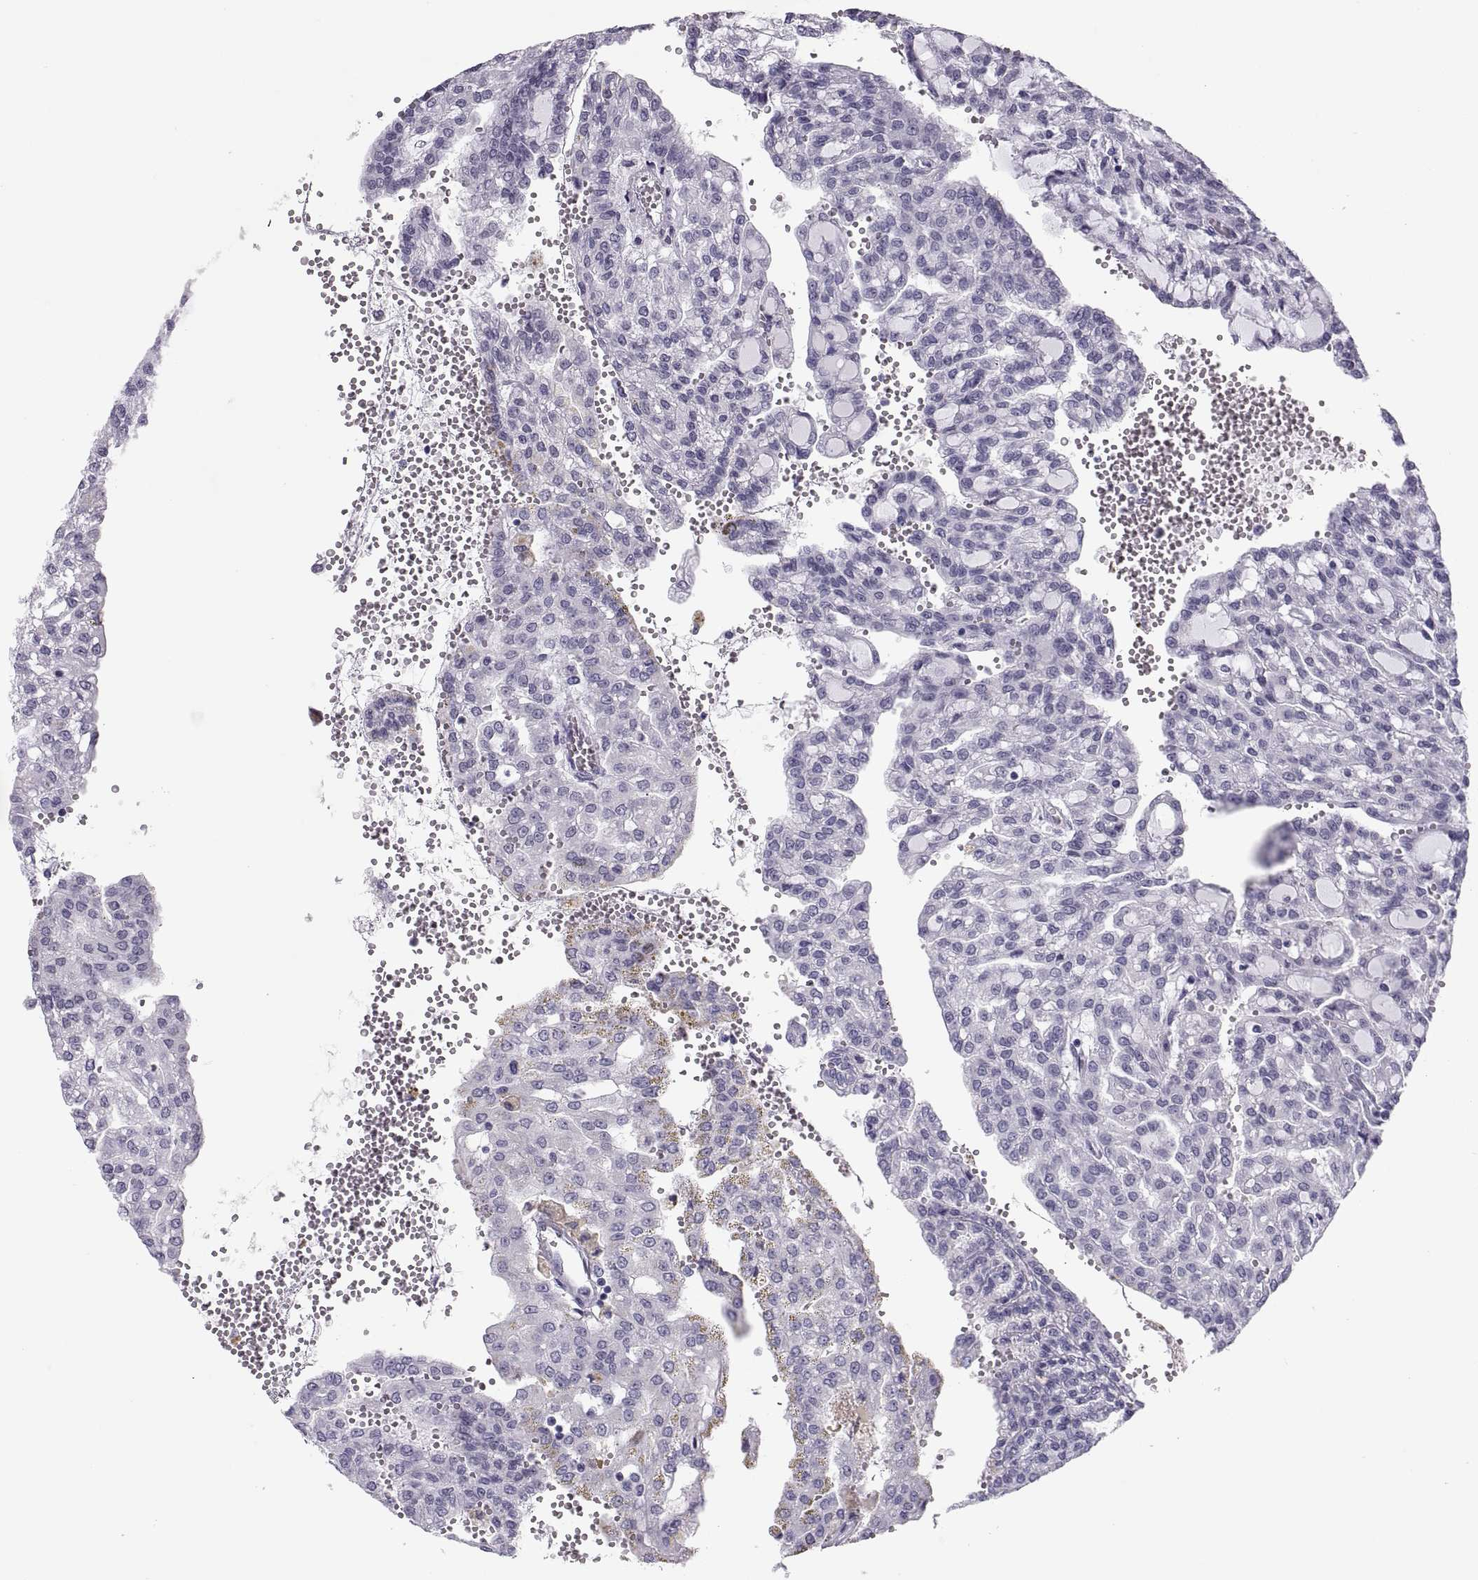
{"staining": {"intensity": "negative", "quantity": "none", "location": "none"}, "tissue": "renal cancer", "cell_type": "Tumor cells", "image_type": "cancer", "snomed": [{"axis": "morphology", "description": "Adenocarcinoma, NOS"}, {"axis": "topography", "description": "Kidney"}], "caption": "IHC of human renal cancer (adenocarcinoma) exhibits no positivity in tumor cells.", "gene": "PAX2", "patient": {"sex": "male", "age": 63}}